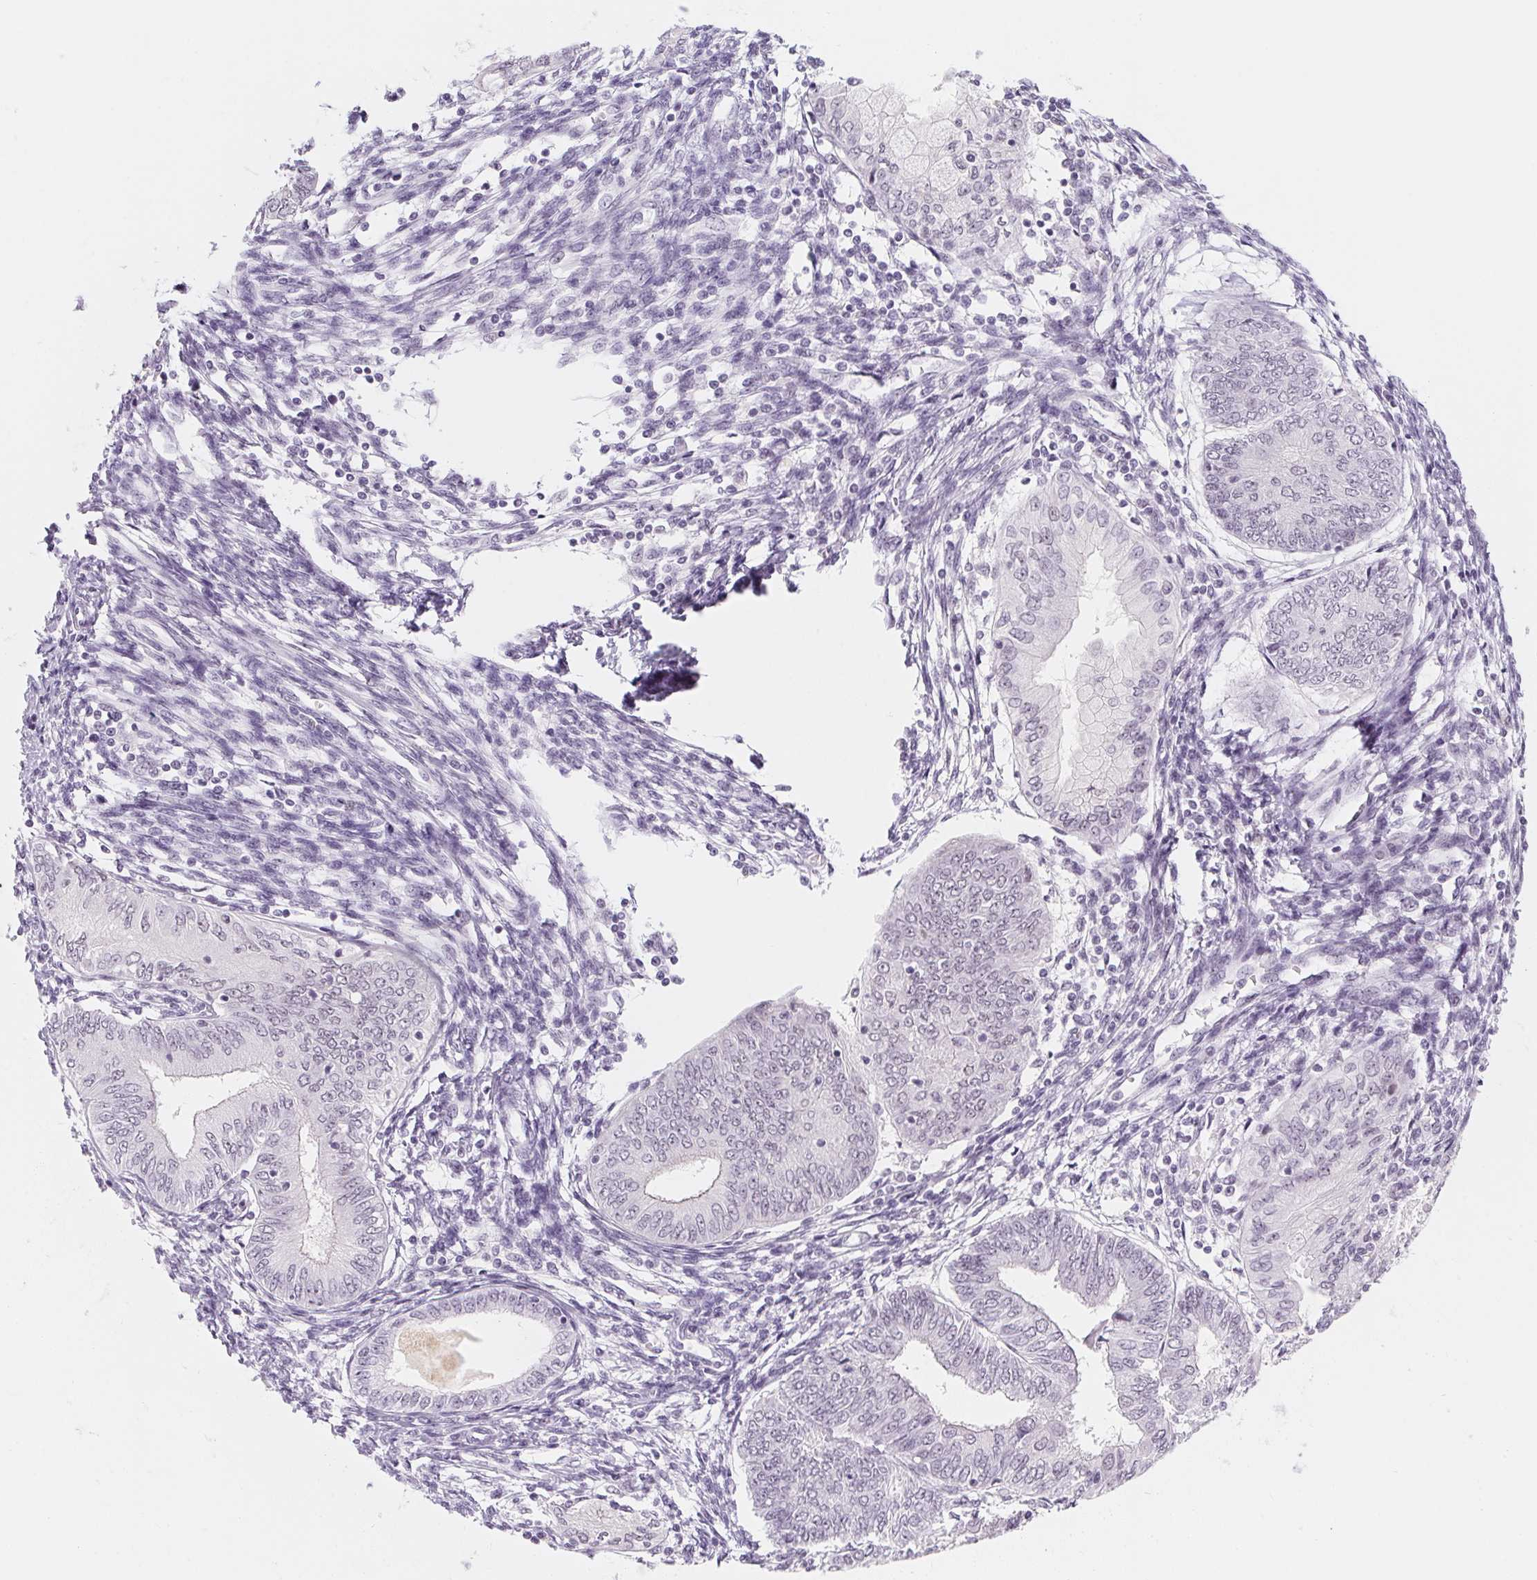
{"staining": {"intensity": "negative", "quantity": "none", "location": "none"}, "tissue": "endometrial cancer", "cell_type": "Tumor cells", "image_type": "cancer", "snomed": [{"axis": "morphology", "description": "Adenocarcinoma, NOS"}, {"axis": "topography", "description": "Endometrium"}], "caption": "Endometrial adenocarcinoma stained for a protein using immunohistochemistry (IHC) demonstrates no positivity tumor cells.", "gene": "ZIC4", "patient": {"sex": "female", "age": 68}}